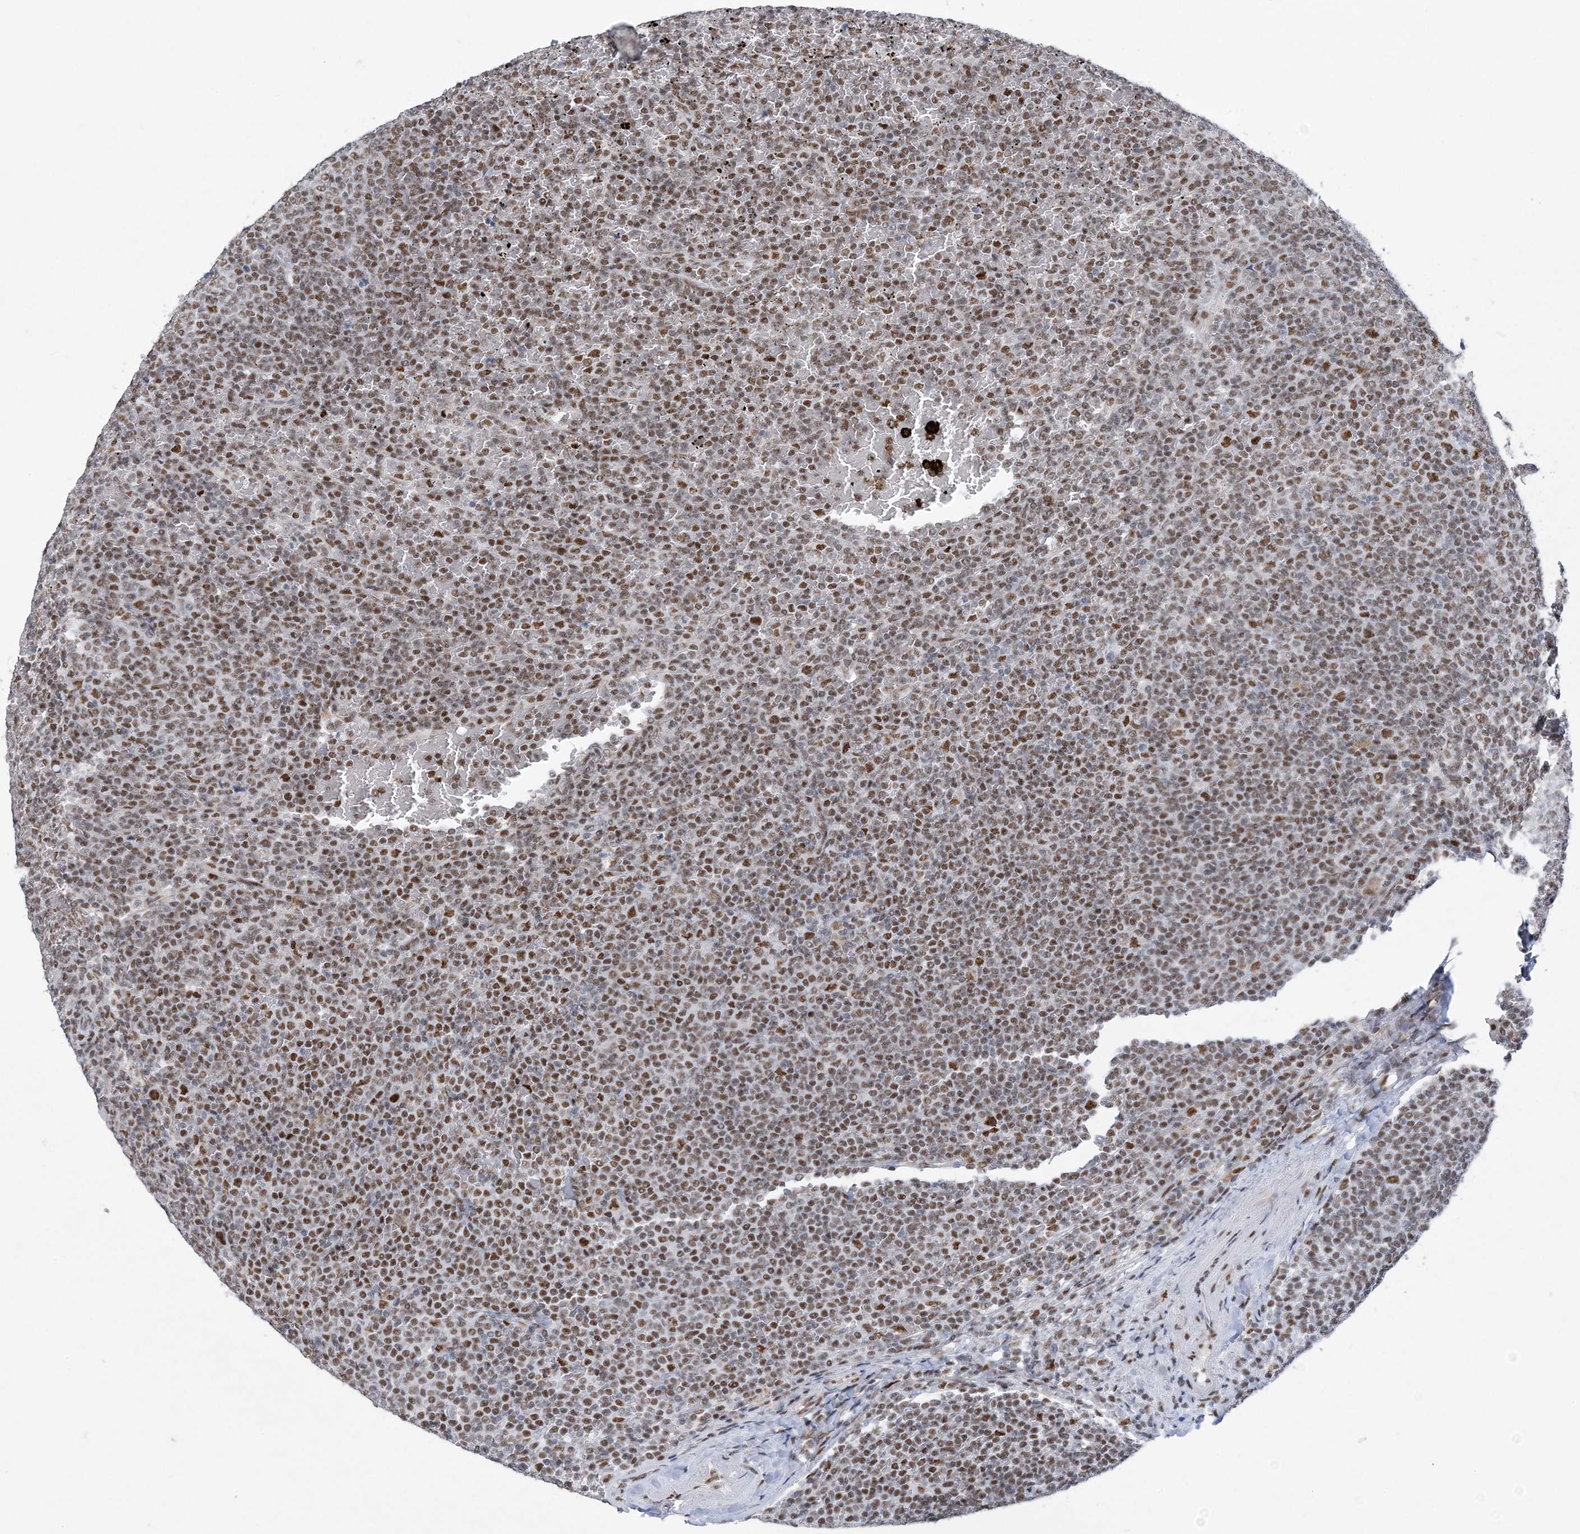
{"staining": {"intensity": "moderate", "quantity": ">75%", "location": "nuclear"}, "tissue": "lymphoma", "cell_type": "Tumor cells", "image_type": "cancer", "snomed": [{"axis": "morphology", "description": "Malignant lymphoma, non-Hodgkin's type, Low grade"}, {"axis": "topography", "description": "Spleen"}], "caption": "The photomicrograph exhibits staining of lymphoma, revealing moderate nuclear protein expression (brown color) within tumor cells.", "gene": "ZBTB7A", "patient": {"sex": "female", "age": 77}}